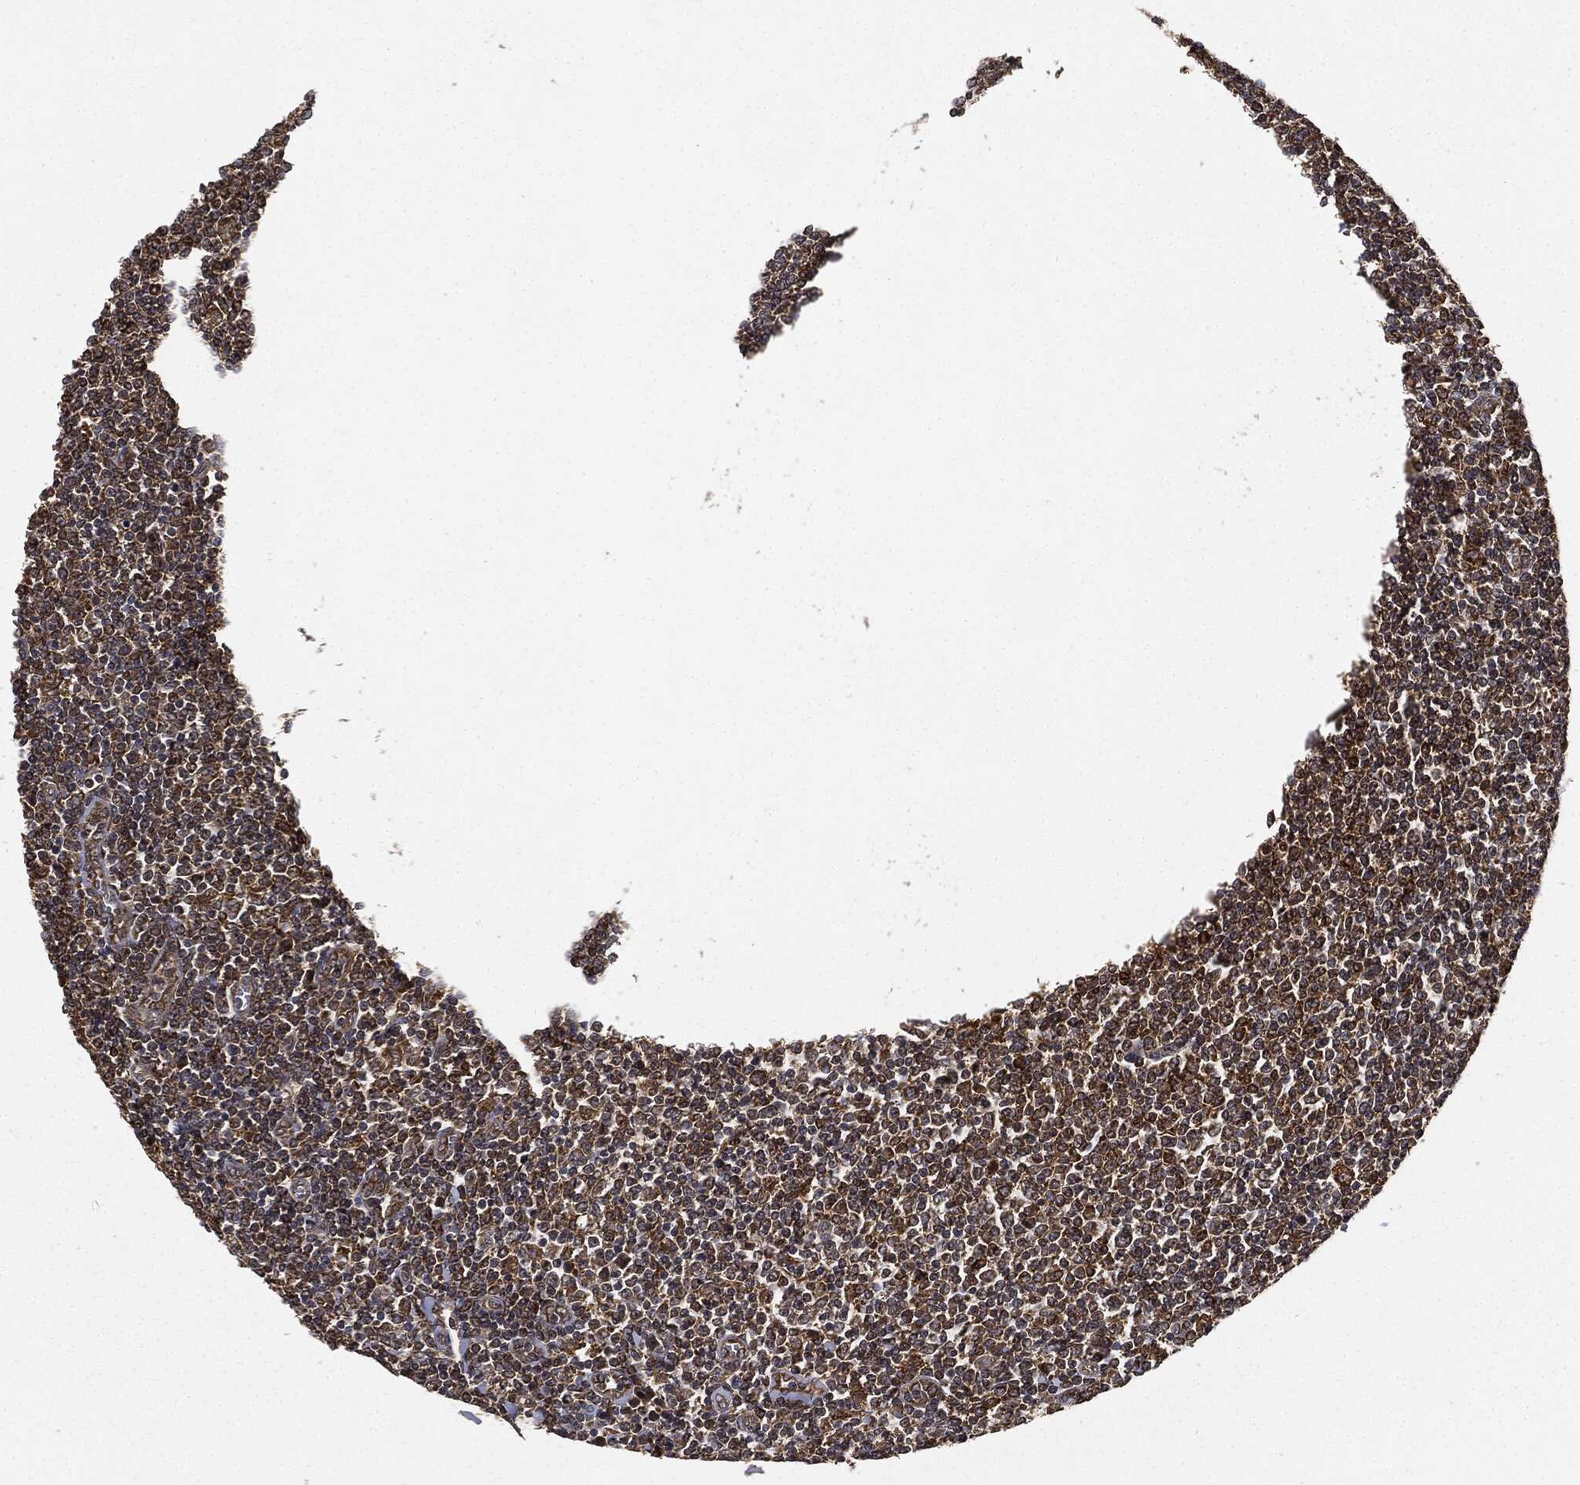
{"staining": {"intensity": "moderate", "quantity": ">75%", "location": "cytoplasmic/membranous"}, "tissue": "lymphoma", "cell_type": "Tumor cells", "image_type": "cancer", "snomed": [{"axis": "morphology", "description": "Malignant lymphoma, non-Hodgkin's type, Low grade"}, {"axis": "topography", "description": "Lymph node"}], "caption": "Protein staining of lymphoma tissue displays moderate cytoplasmic/membranous positivity in approximately >75% of tumor cells.", "gene": "MIER2", "patient": {"sex": "male", "age": 52}}